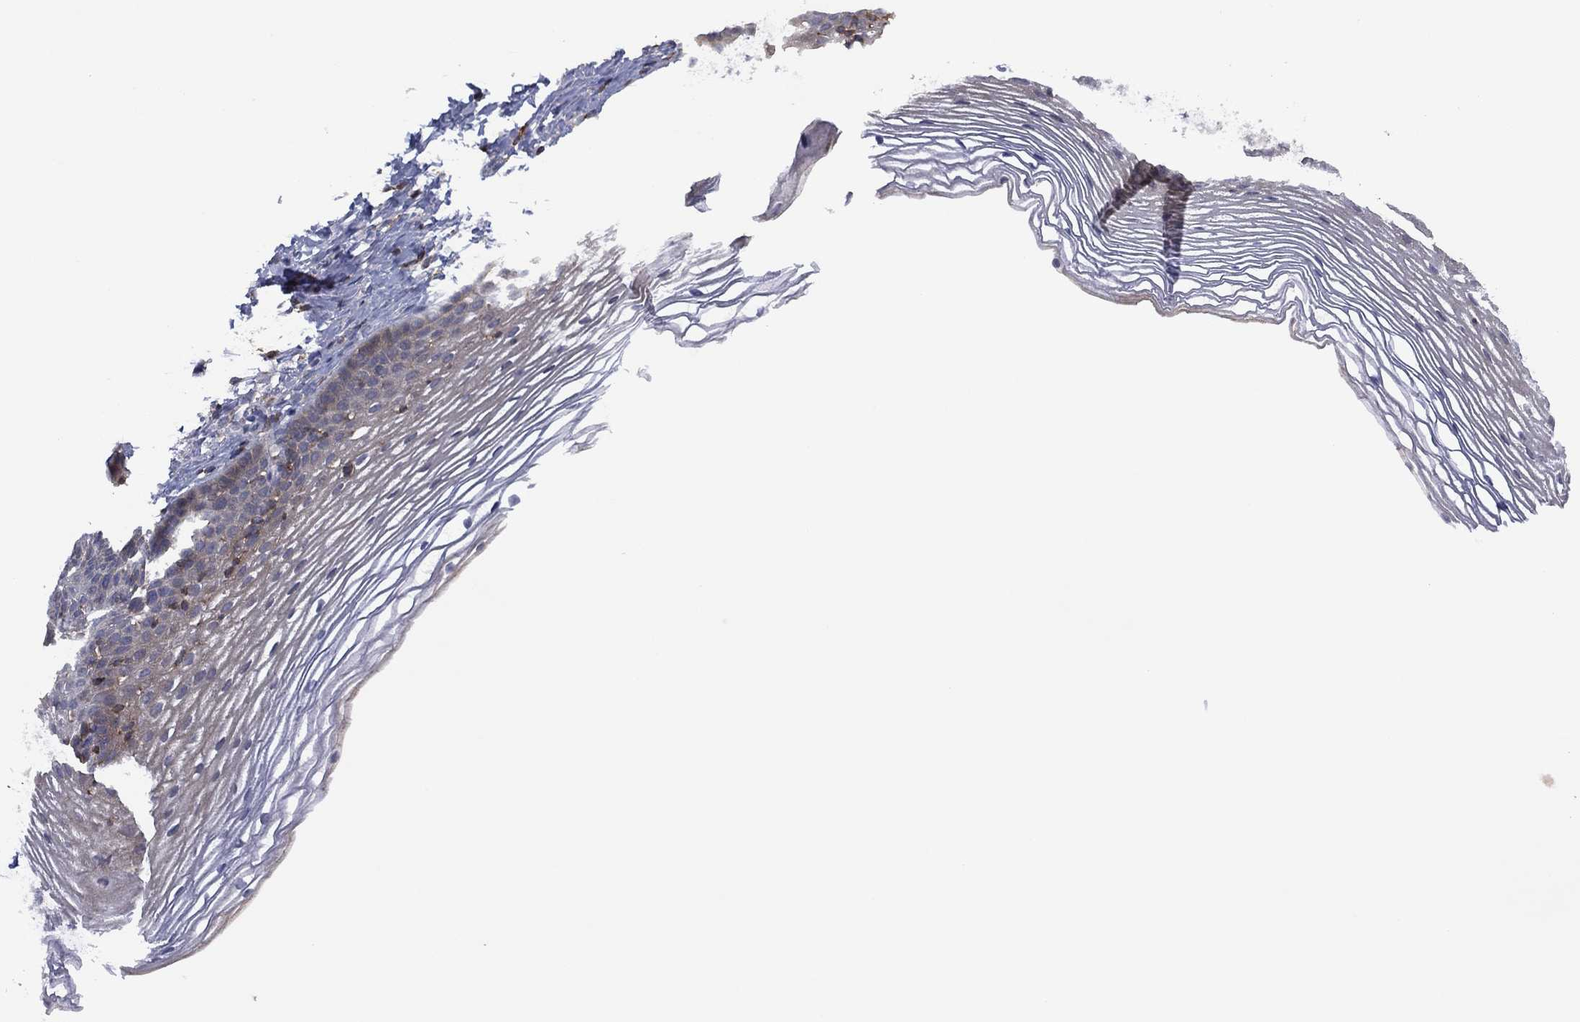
{"staining": {"intensity": "negative", "quantity": "none", "location": "none"}, "tissue": "cervix", "cell_type": "Glandular cells", "image_type": "normal", "snomed": [{"axis": "morphology", "description": "Normal tissue, NOS"}, {"axis": "topography", "description": "Cervix"}], "caption": "This is a micrograph of IHC staining of benign cervix, which shows no positivity in glandular cells.", "gene": "DOCK8", "patient": {"sex": "female", "age": 39}}